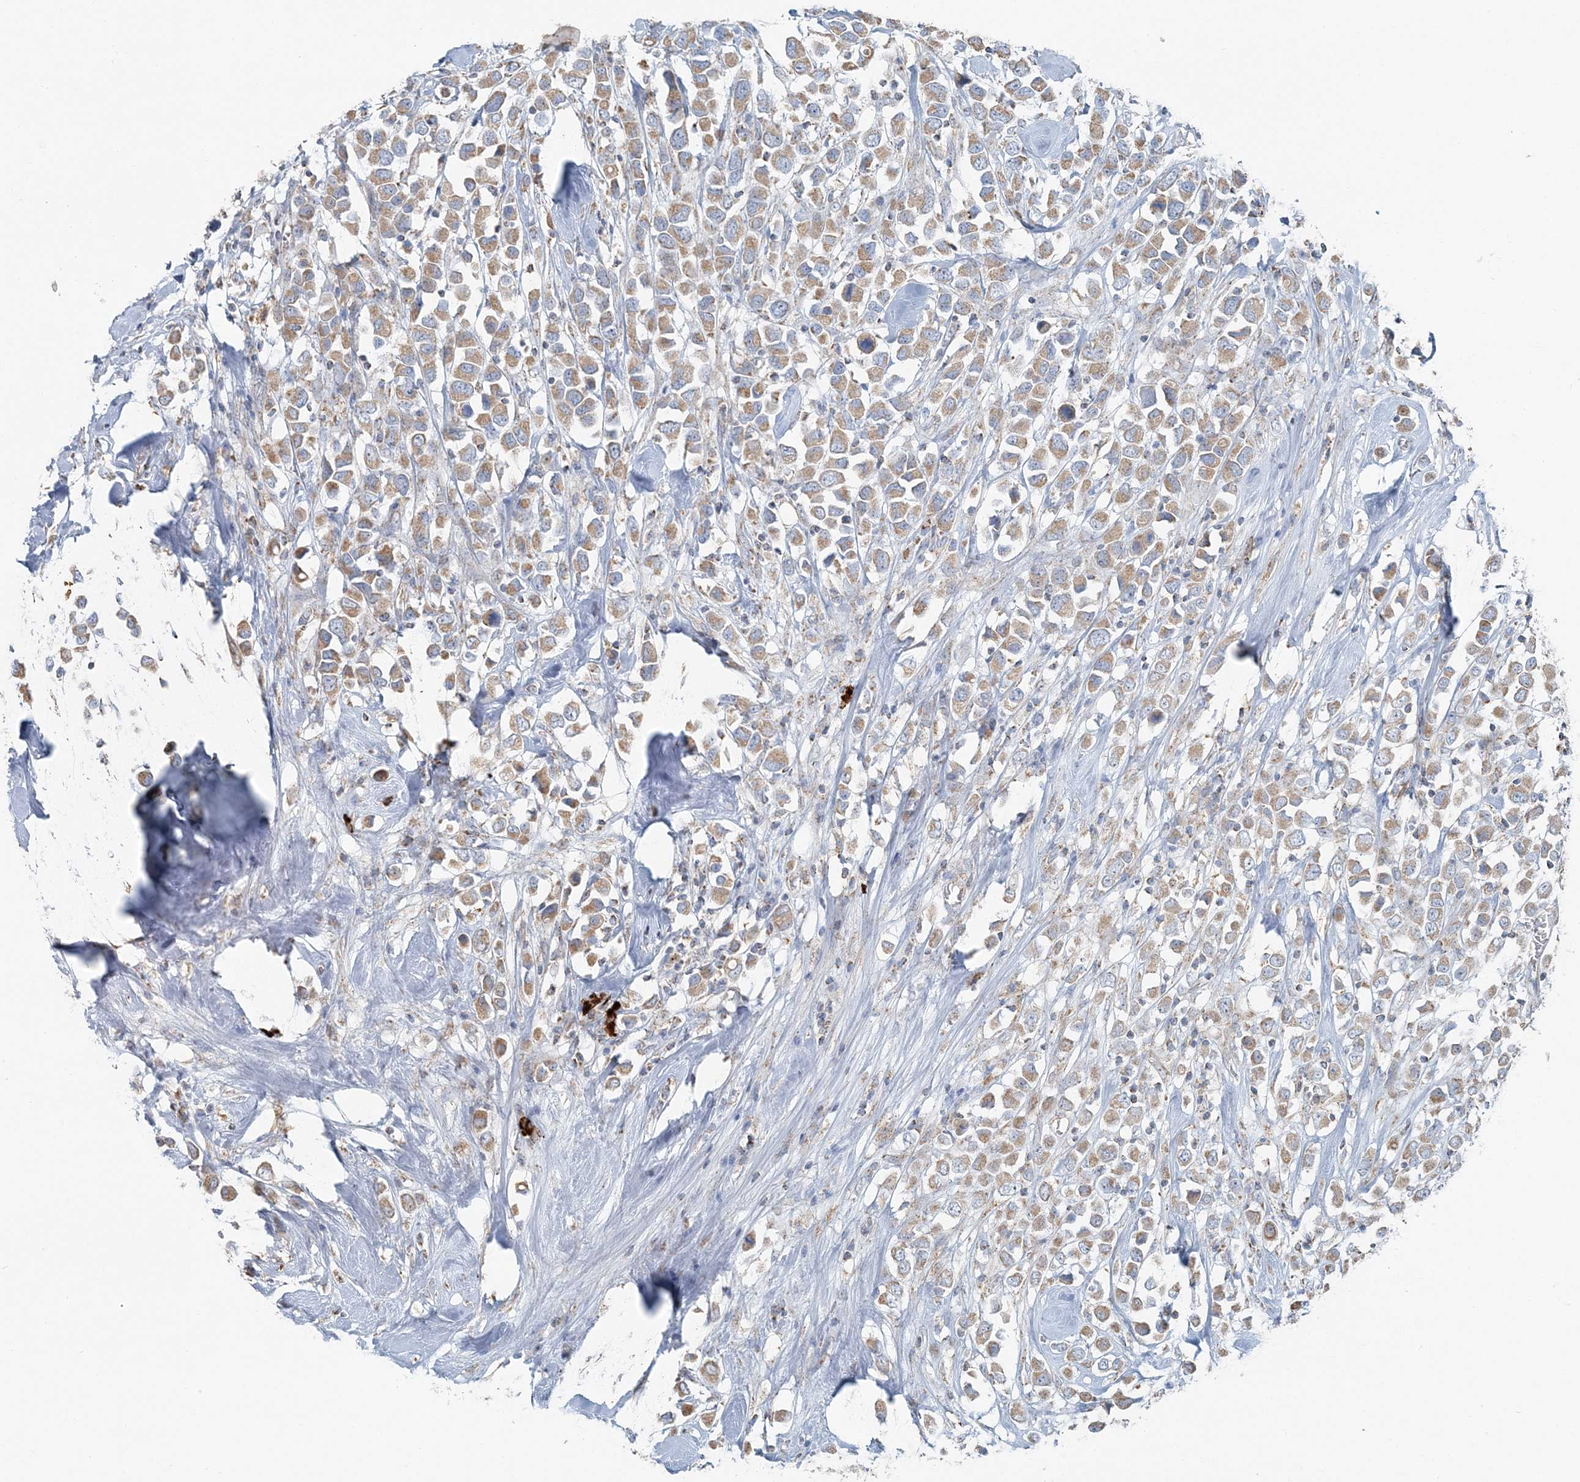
{"staining": {"intensity": "moderate", "quantity": ">75%", "location": "cytoplasmic/membranous"}, "tissue": "breast cancer", "cell_type": "Tumor cells", "image_type": "cancer", "snomed": [{"axis": "morphology", "description": "Duct carcinoma"}, {"axis": "topography", "description": "Breast"}], "caption": "IHC staining of breast cancer (intraductal carcinoma), which demonstrates medium levels of moderate cytoplasmic/membranous staining in about >75% of tumor cells indicating moderate cytoplasmic/membranous protein positivity. The staining was performed using DAB (3,3'-diaminobenzidine) (brown) for protein detection and nuclei were counterstained in hematoxylin (blue).", "gene": "SLC22A16", "patient": {"sex": "female", "age": 61}}